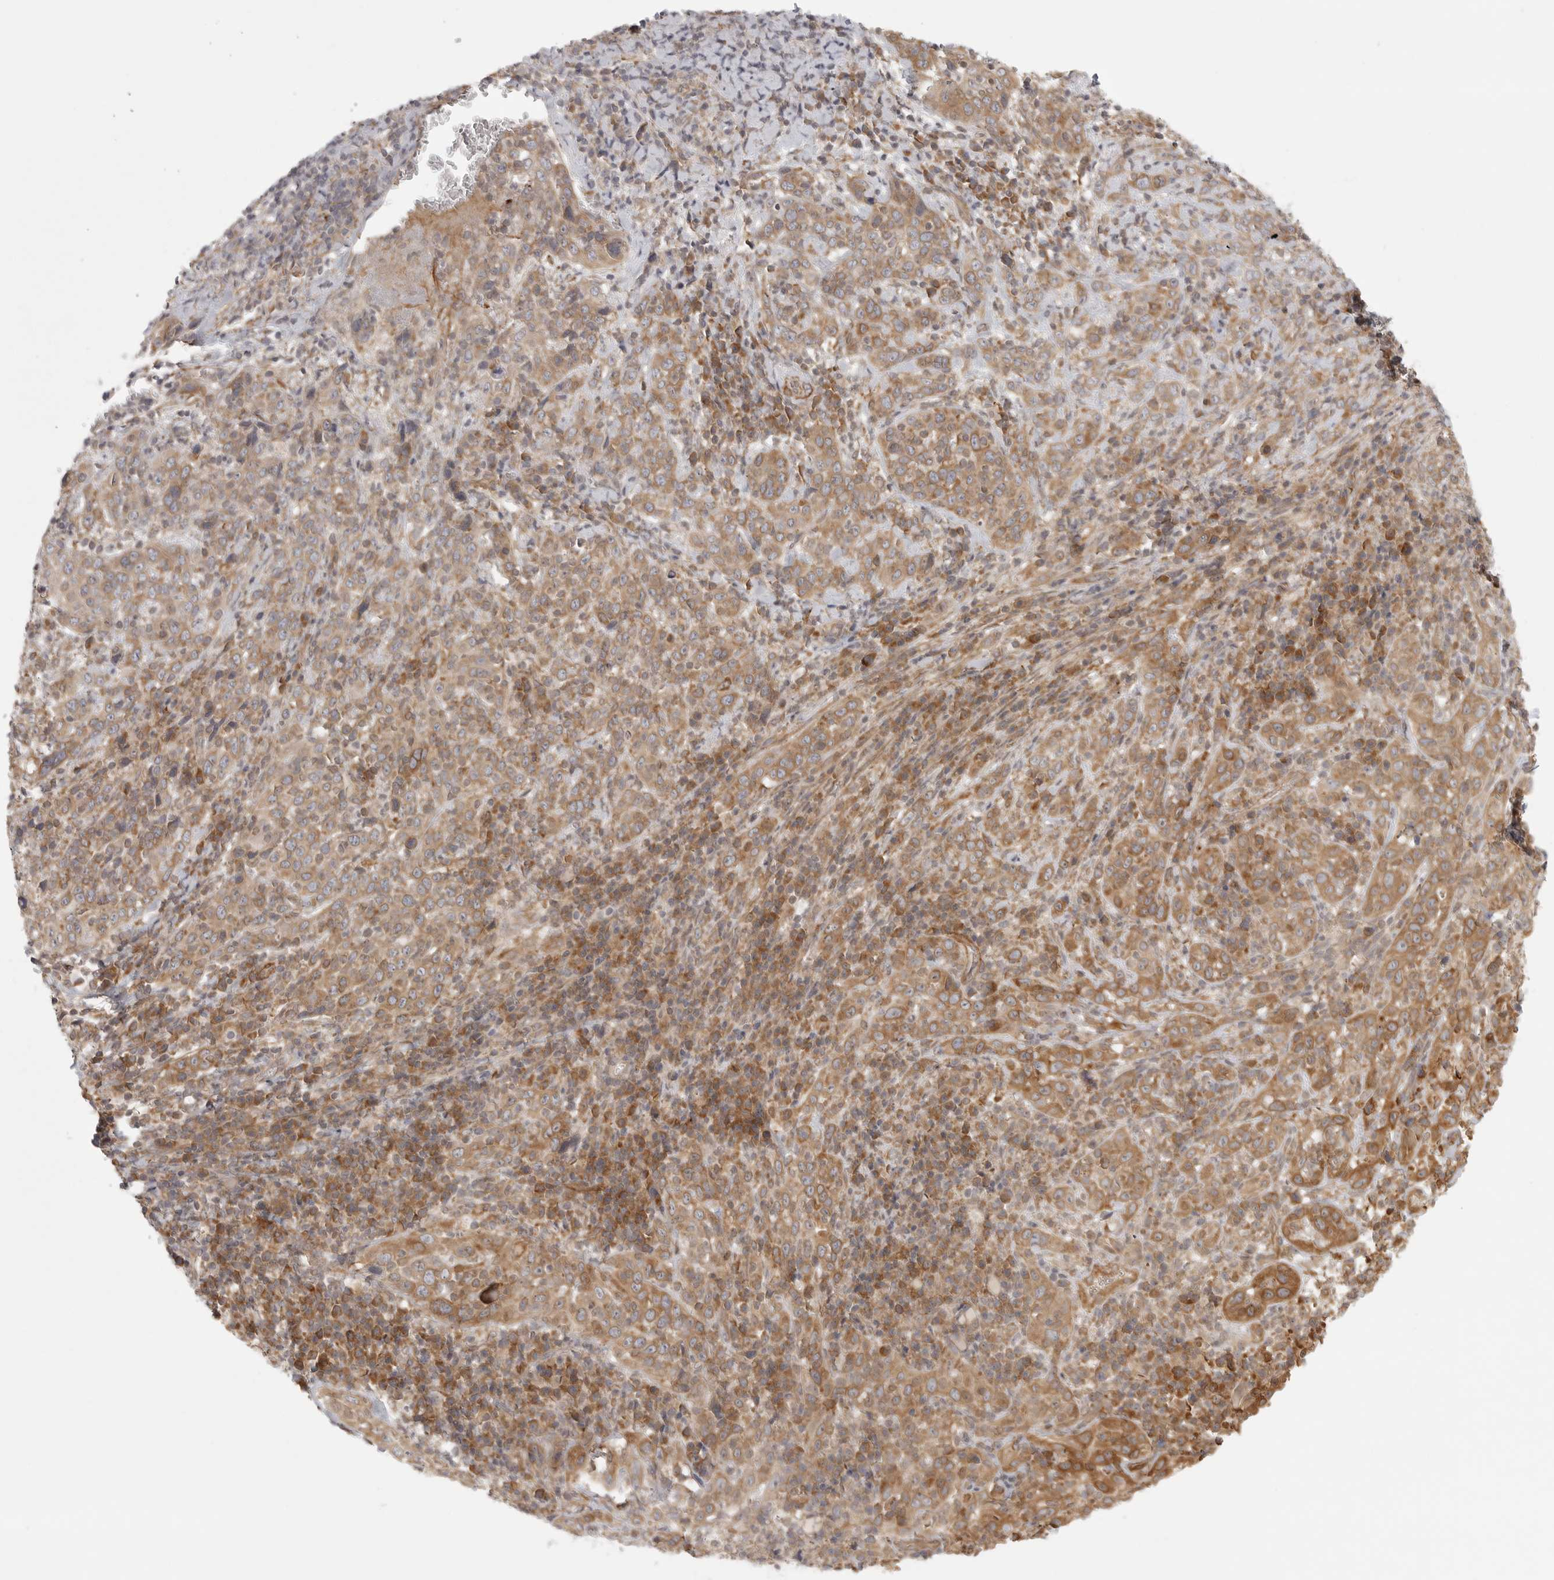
{"staining": {"intensity": "moderate", "quantity": ">75%", "location": "cytoplasmic/membranous"}, "tissue": "cervical cancer", "cell_type": "Tumor cells", "image_type": "cancer", "snomed": [{"axis": "morphology", "description": "Squamous cell carcinoma, NOS"}, {"axis": "topography", "description": "Cervix"}], "caption": "The immunohistochemical stain highlights moderate cytoplasmic/membranous positivity in tumor cells of cervical cancer tissue.", "gene": "CERS2", "patient": {"sex": "female", "age": 46}}